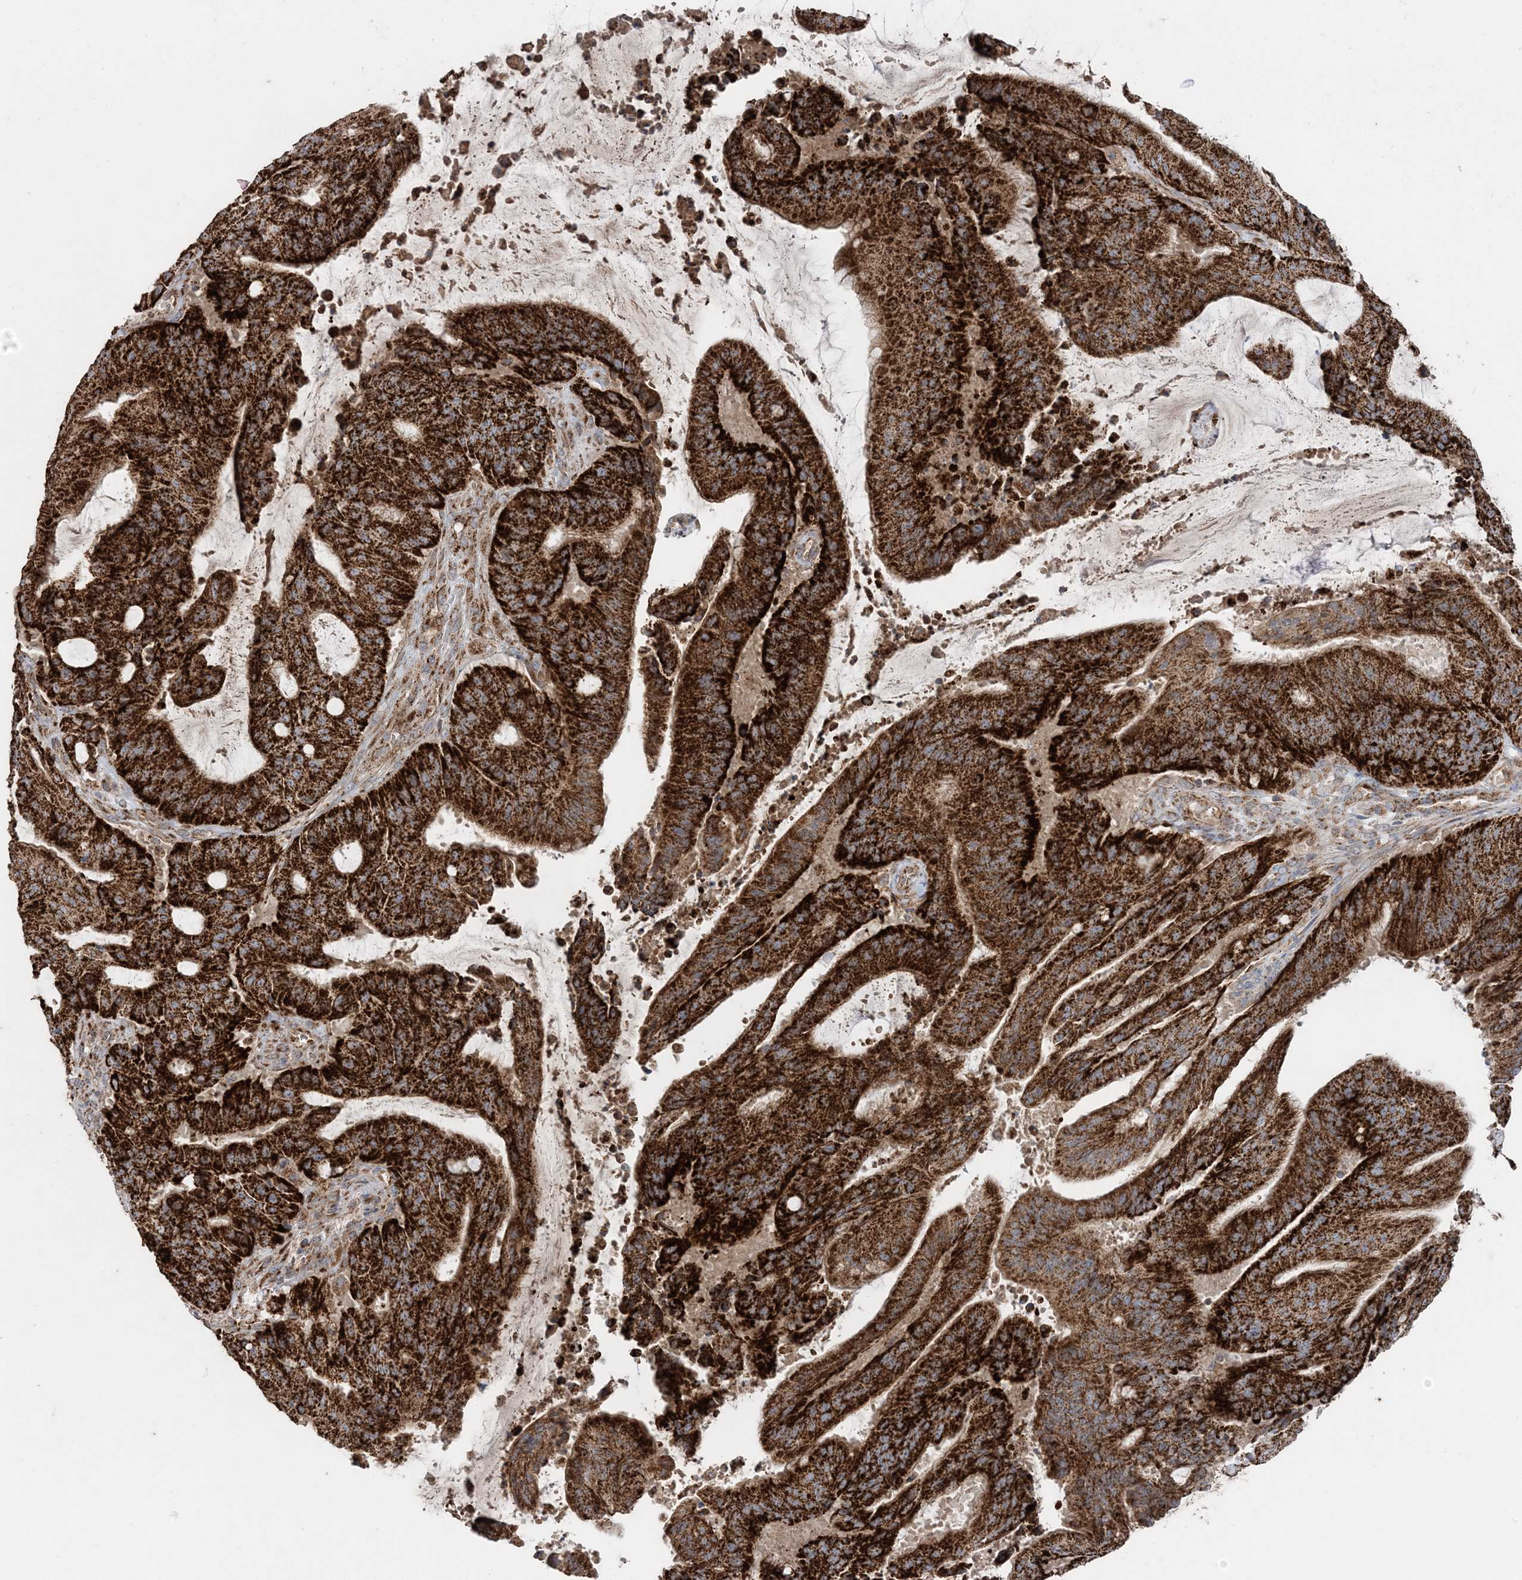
{"staining": {"intensity": "strong", "quantity": ">75%", "location": "cytoplasmic/membranous"}, "tissue": "liver cancer", "cell_type": "Tumor cells", "image_type": "cancer", "snomed": [{"axis": "morphology", "description": "Normal tissue, NOS"}, {"axis": "morphology", "description": "Cholangiocarcinoma"}, {"axis": "topography", "description": "Liver"}, {"axis": "topography", "description": "Peripheral nerve tissue"}], "caption": "Liver cancer stained for a protein shows strong cytoplasmic/membranous positivity in tumor cells. (Stains: DAB (3,3'-diaminobenzidine) in brown, nuclei in blue, Microscopy: brightfield microscopy at high magnification).", "gene": "LRPPRC", "patient": {"sex": "female", "age": 73}}